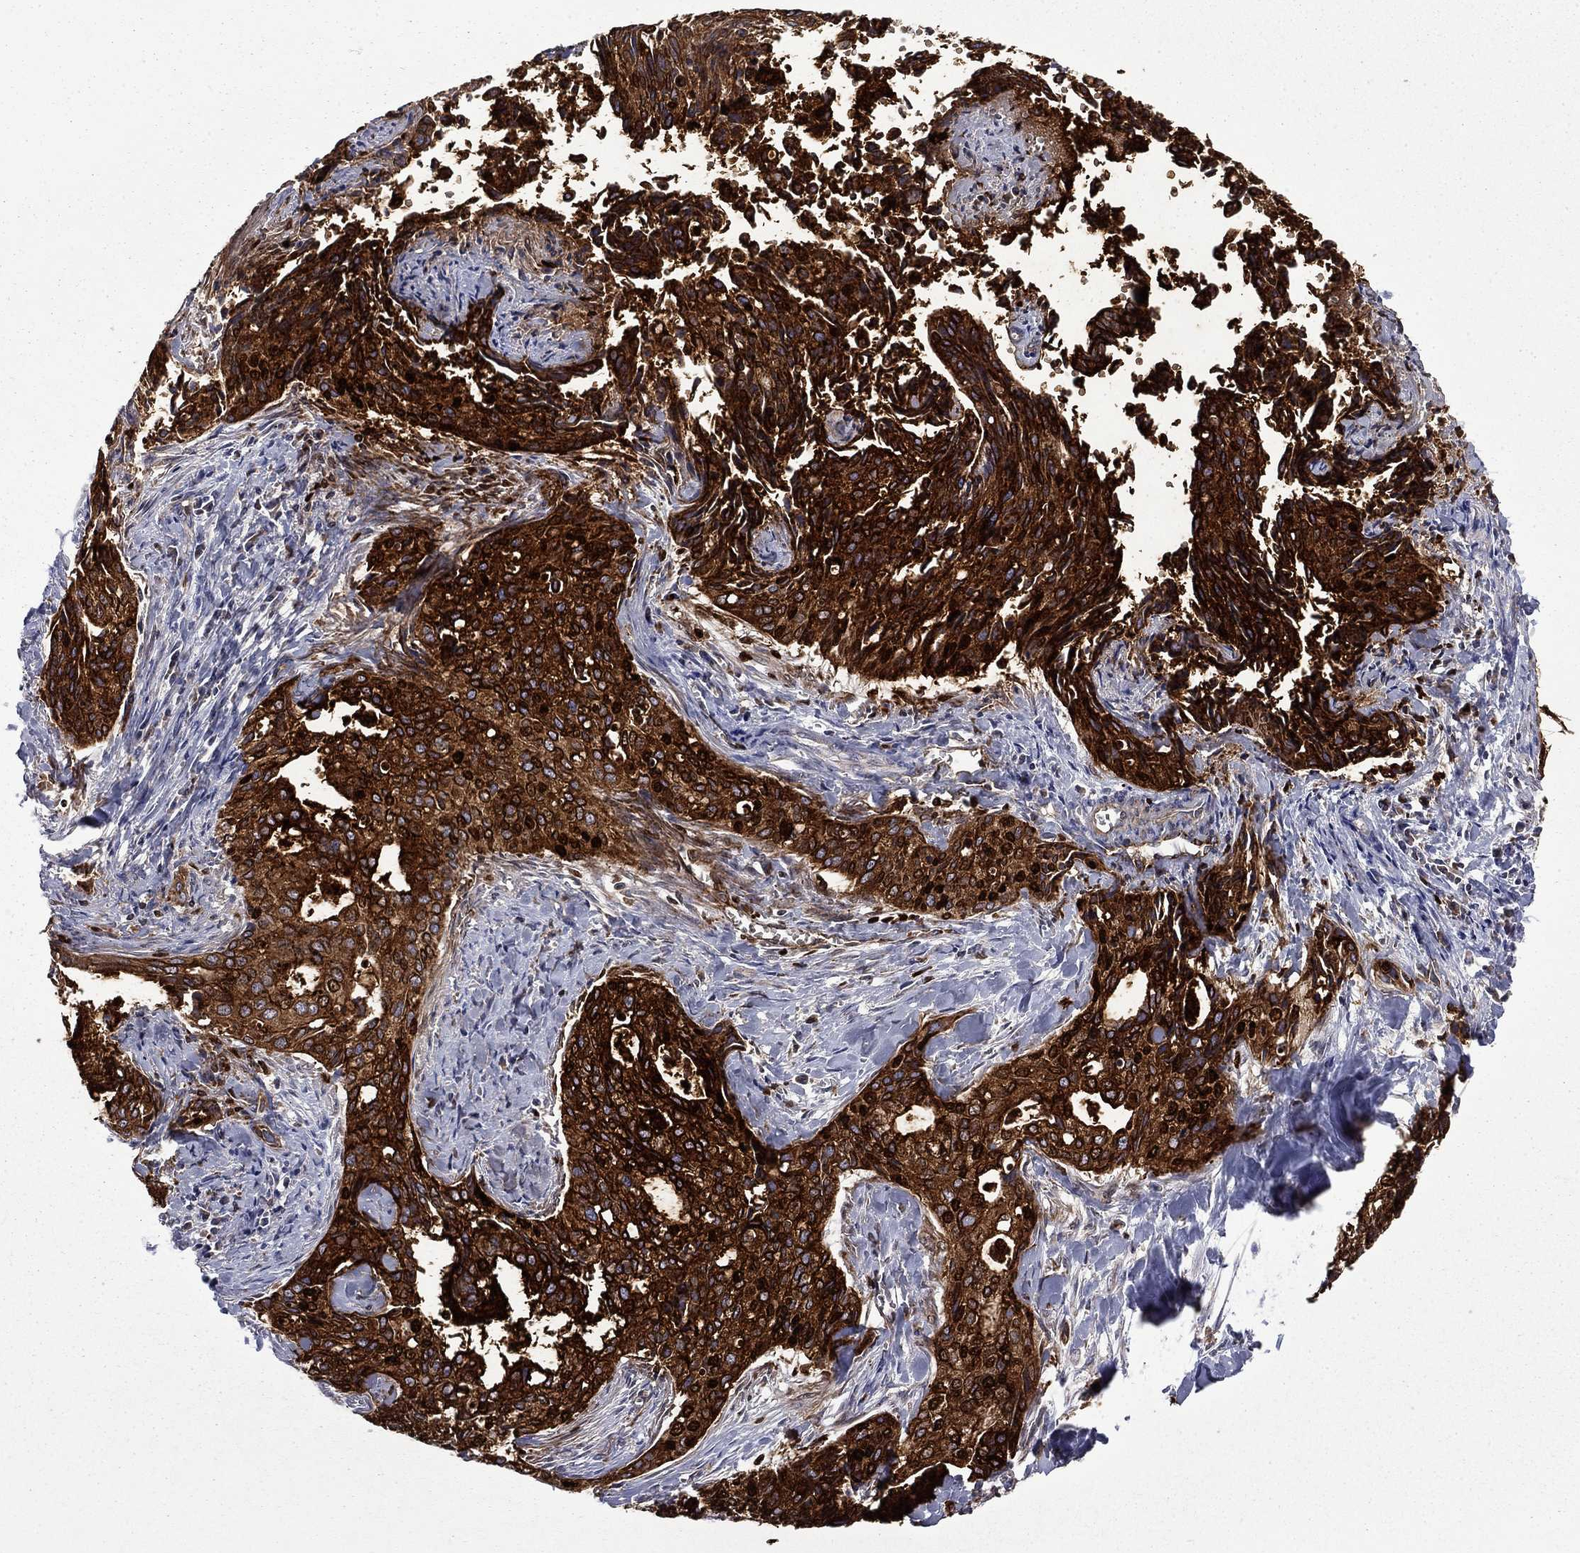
{"staining": {"intensity": "strong", "quantity": "25%-75%", "location": "cytoplasmic/membranous"}, "tissue": "cervical cancer", "cell_type": "Tumor cells", "image_type": "cancer", "snomed": [{"axis": "morphology", "description": "Squamous cell carcinoma, NOS"}, {"axis": "topography", "description": "Cervix"}], "caption": "A brown stain labels strong cytoplasmic/membranous staining of a protein in squamous cell carcinoma (cervical) tumor cells.", "gene": "CEACAM7", "patient": {"sex": "female", "age": 29}}